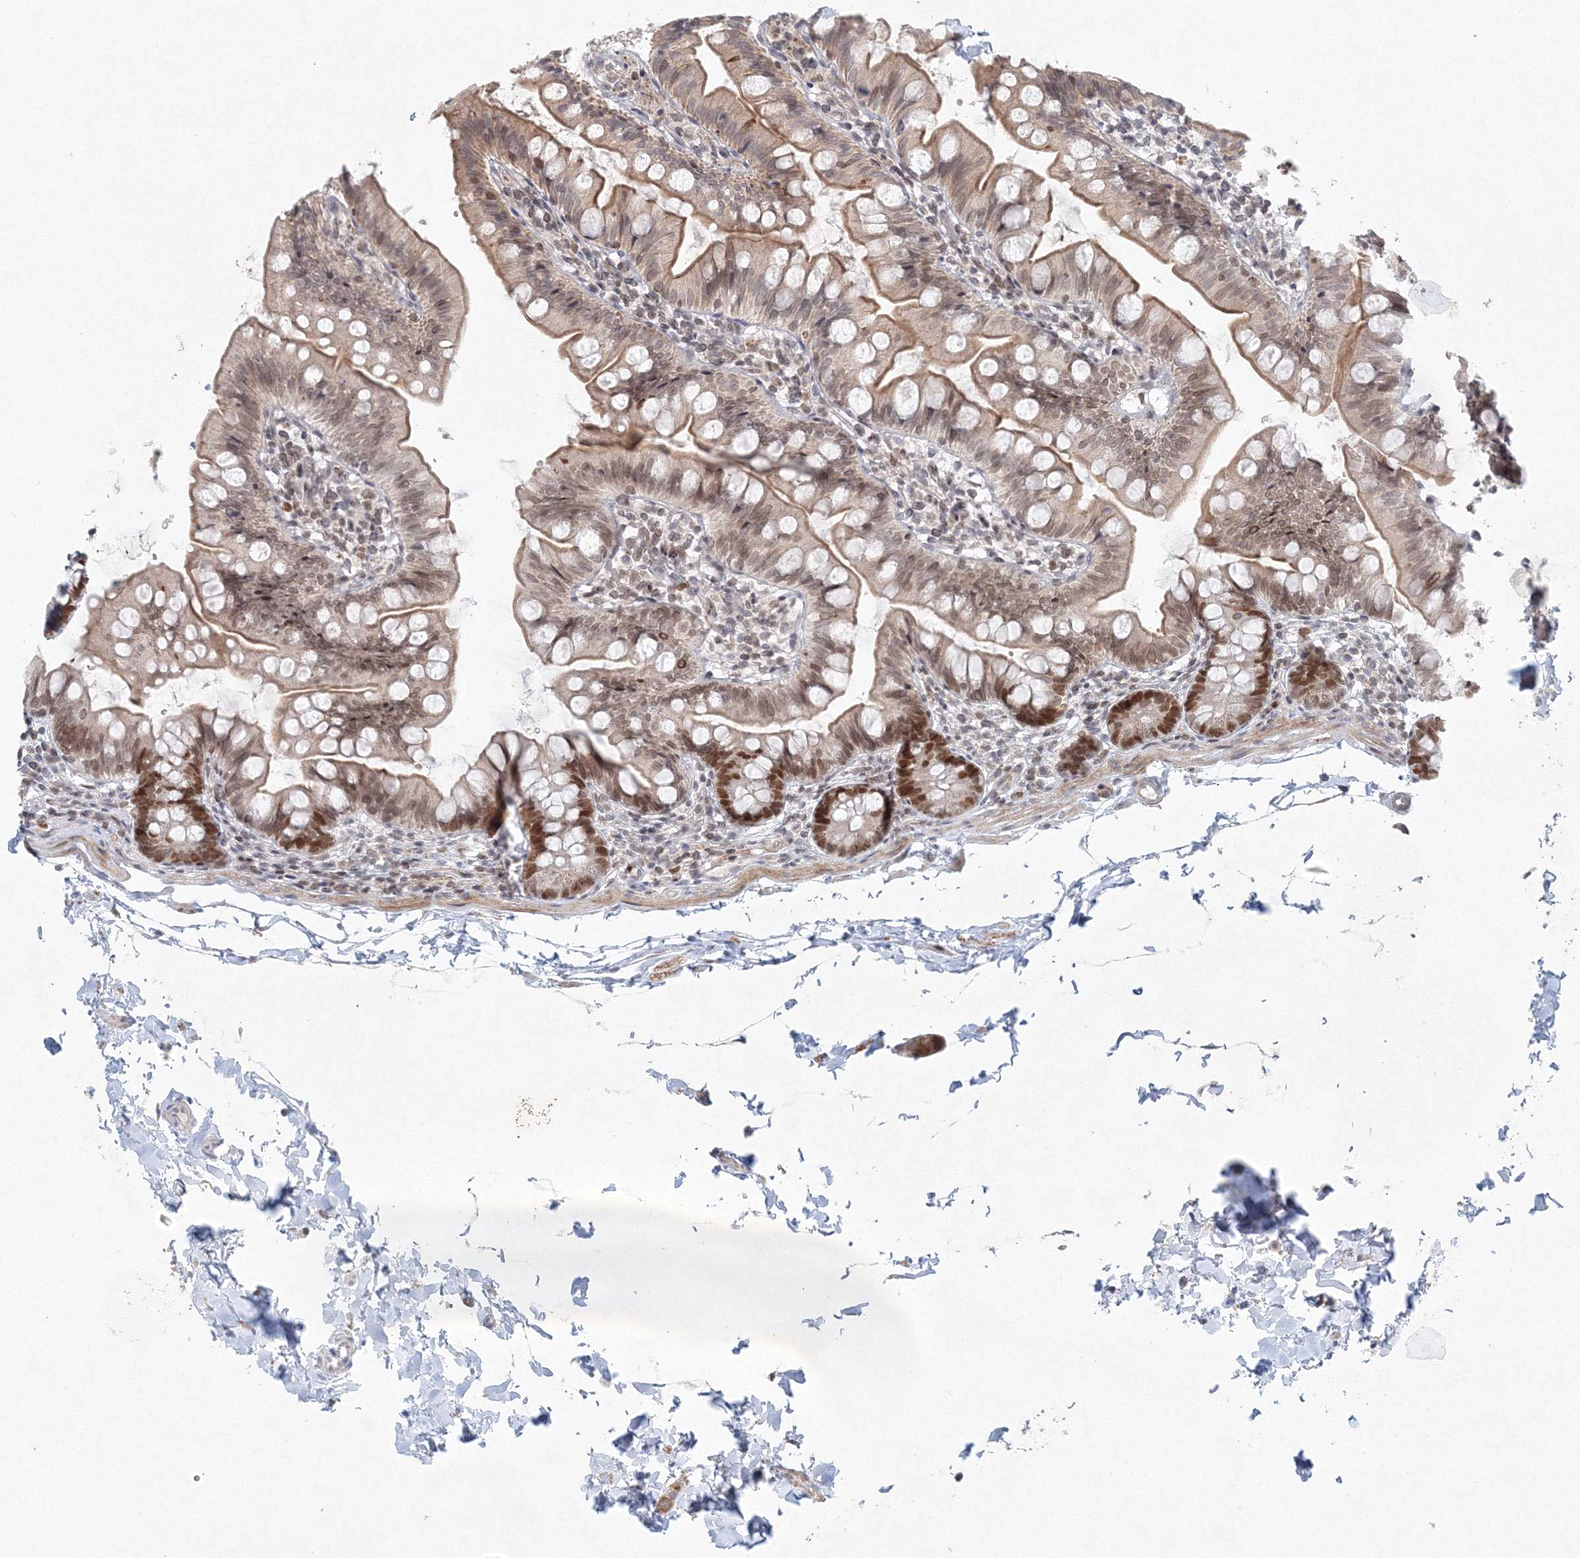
{"staining": {"intensity": "moderate", "quantity": "25%-75%", "location": "cytoplasmic/membranous,nuclear"}, "tissue": "small intestine", "cell_type": "Glandular cells", "image_type": "normal", "snomed": [{"axis": "morphology", "description": "Normal tissue, NOS"}, {"axis": "topography", "description": "Small intestine"}], "caption": "Normal small intestine reveals moderate cytoplasmic/membranous,nuclear positivity in approximately 25%-75% of glandular cells.", "gene": "KIF4A", "patient": {"sex": "male", "age": 7}}